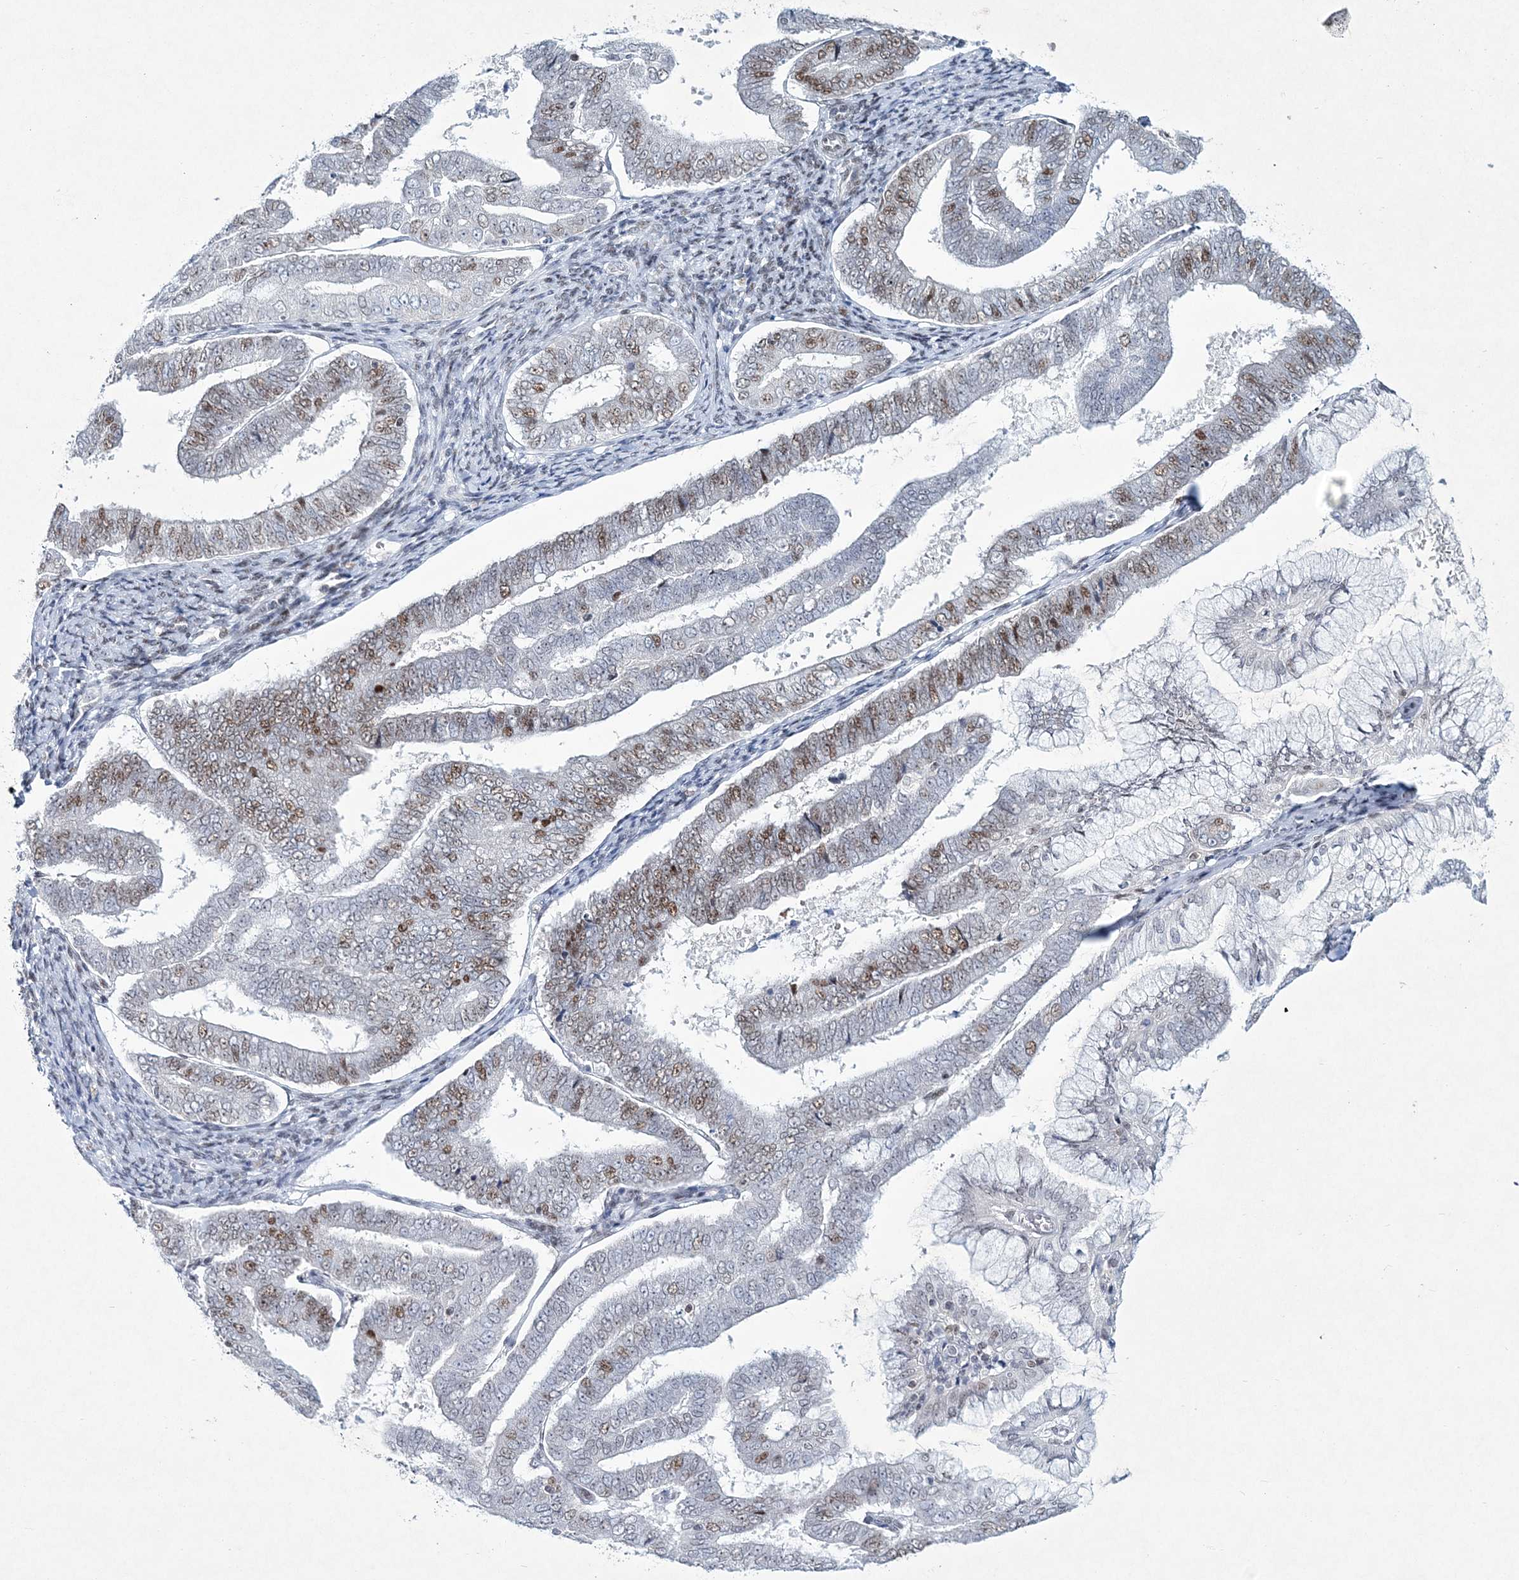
{"staining": {"intensity": "moderate", "quantity": "25%-75%", "location": "nuclear"}, "tissue": "endometrial cancer", "cell_type": "Tumor cells", "image_type": "cancer", "snomed": [{"axis": "morphology", "description": "Adenocarcinoma, NOS"}, {"axis": "topography", "description": "Endometrium"}], "caption": "DAB immunohistochemical staining of human endometrial cancer displays moderate nuclear protein positivity in about 25%-75% of tumor cells.", "gene": "LRRFIP2", "patient": {"sex": "female", "age": 63}}